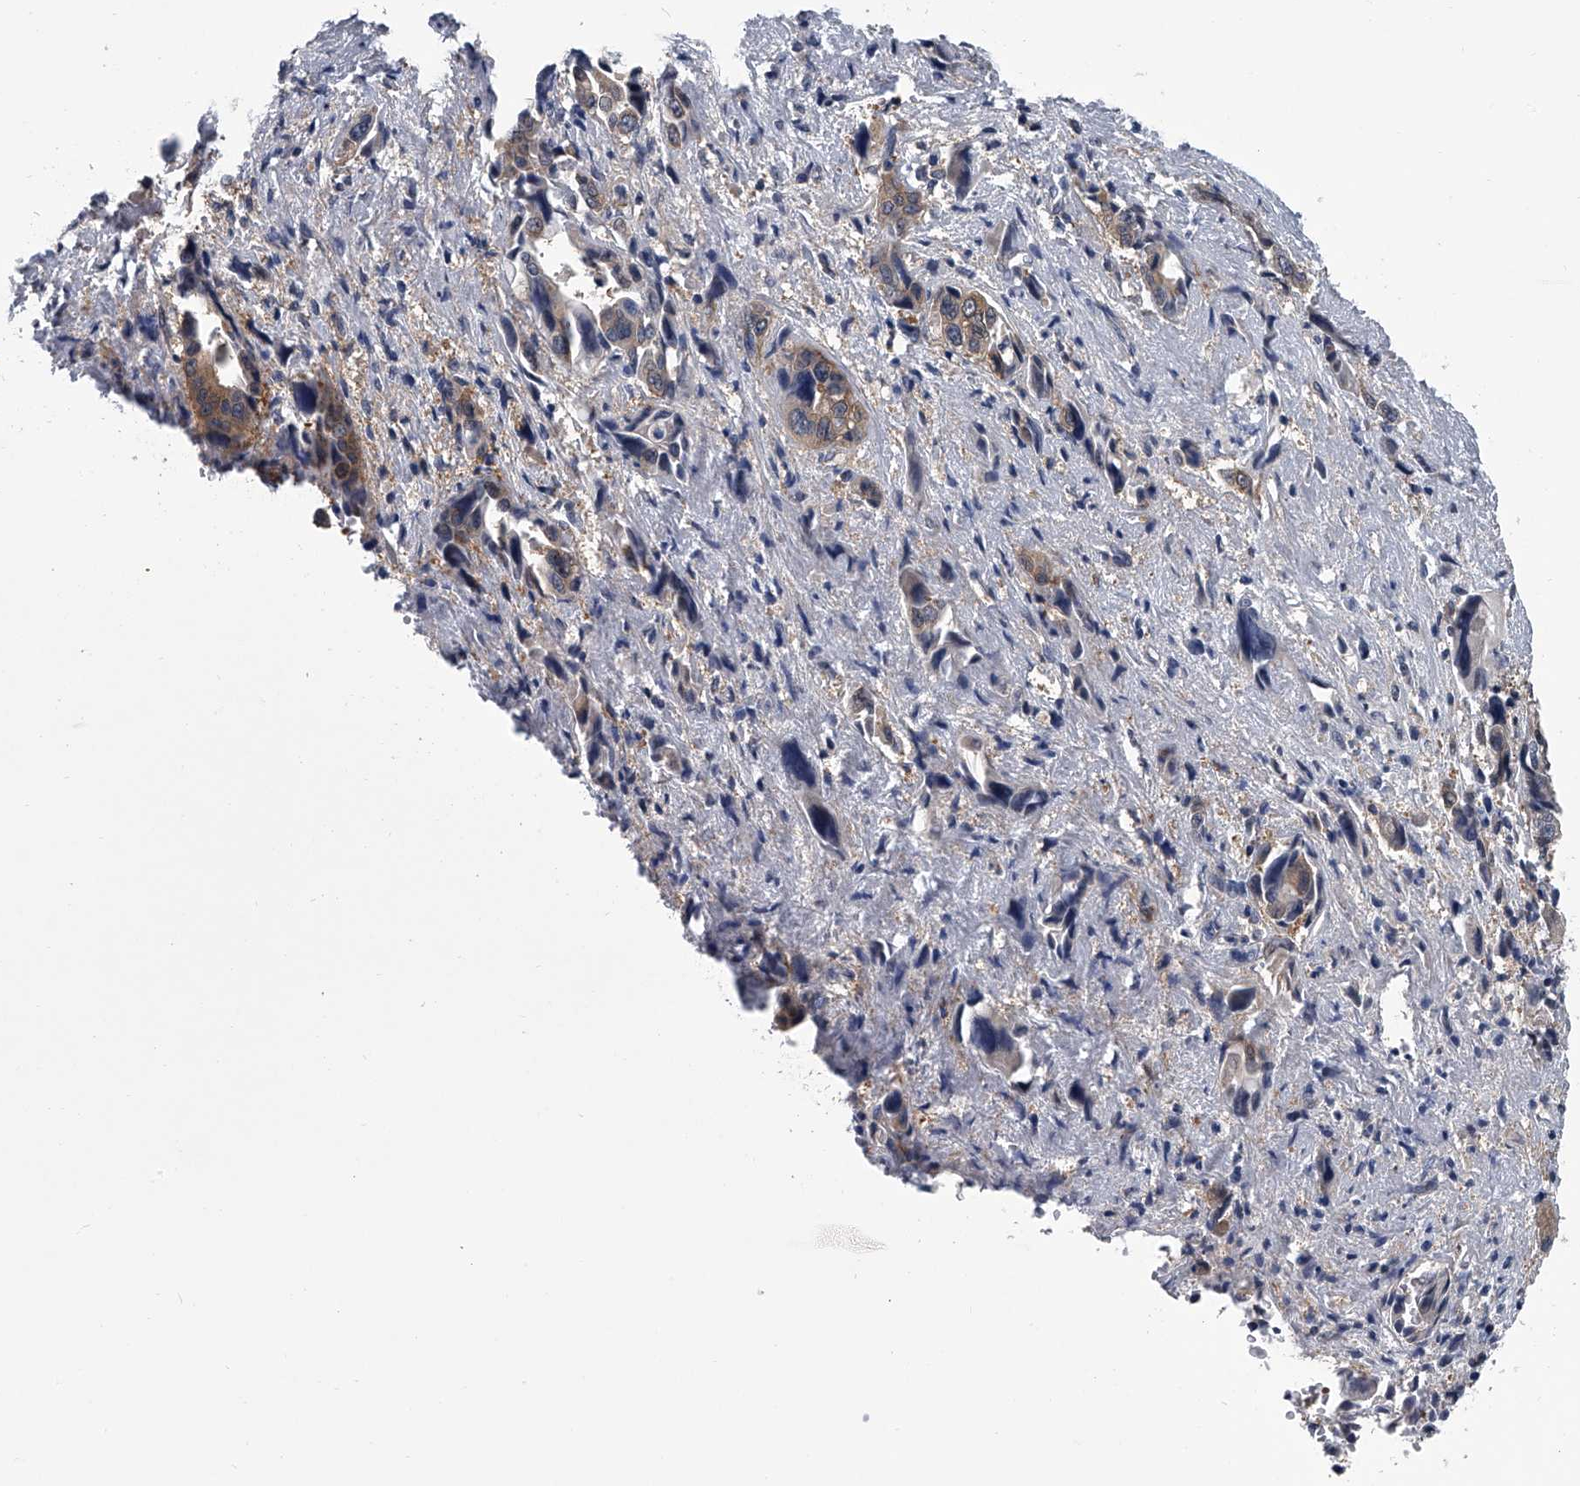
{"staining": {"intensity": "moderate", "quantity": "<25%", "location": "cytoplasmic/membranous"}, "tissue": "pancreatic cancer", "cell_type": "Tumor cells", "image_type": "cancer", "snomed": [{"axis": "morphology", "description": "Adenocarcinoma, NOS"}, {"axis": "topography", "description": "Pancreas"}], "caption": "Human pancreatic cancer (adenocarcinoma) stained for a protein (brown) demonstrates moderate cytoplasmic/membranous positive staining in about <25% of tumor cells.", "gene": "PPP2R5D", "patient": {"sex": "male", "age": 46}}